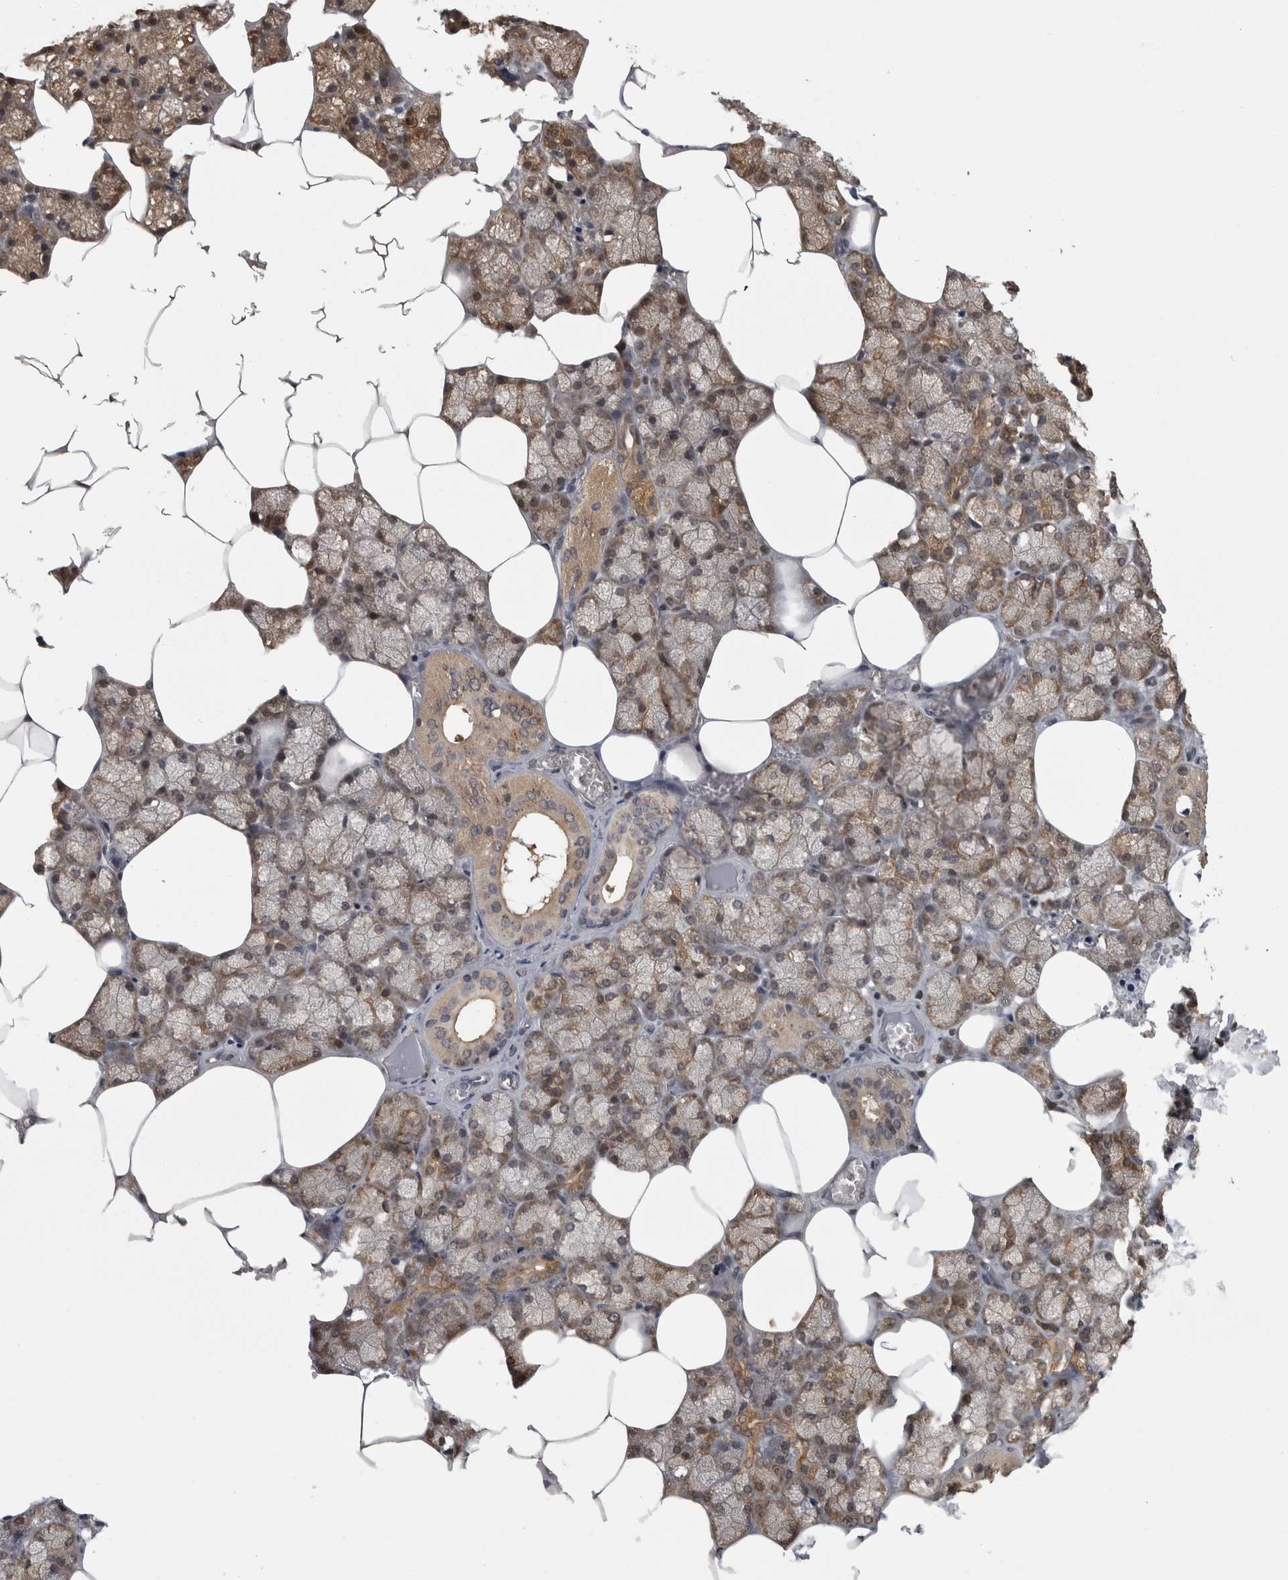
{"staining": {"intensity": "moderate", "quantity": ">75%", "location": "cytoplasmic/membranous"}, "tissue": "salivary gland", "cell_type": "Glandular cells", "image_type": "normal", "snomed": [{"axis": "morphology", "description": "Normal tissue, NOS"}, {"axis": "topography", "description": "Salivary gland"}], "caption": "Immunohistochemistry (DAB) staining of normal salivary gland exhibits moderate cytoplasmic/membranous protein staining in approximately >75% of glandular cells.", "gene": "APRT", "patient": {"sex": "male", "age": 62}}